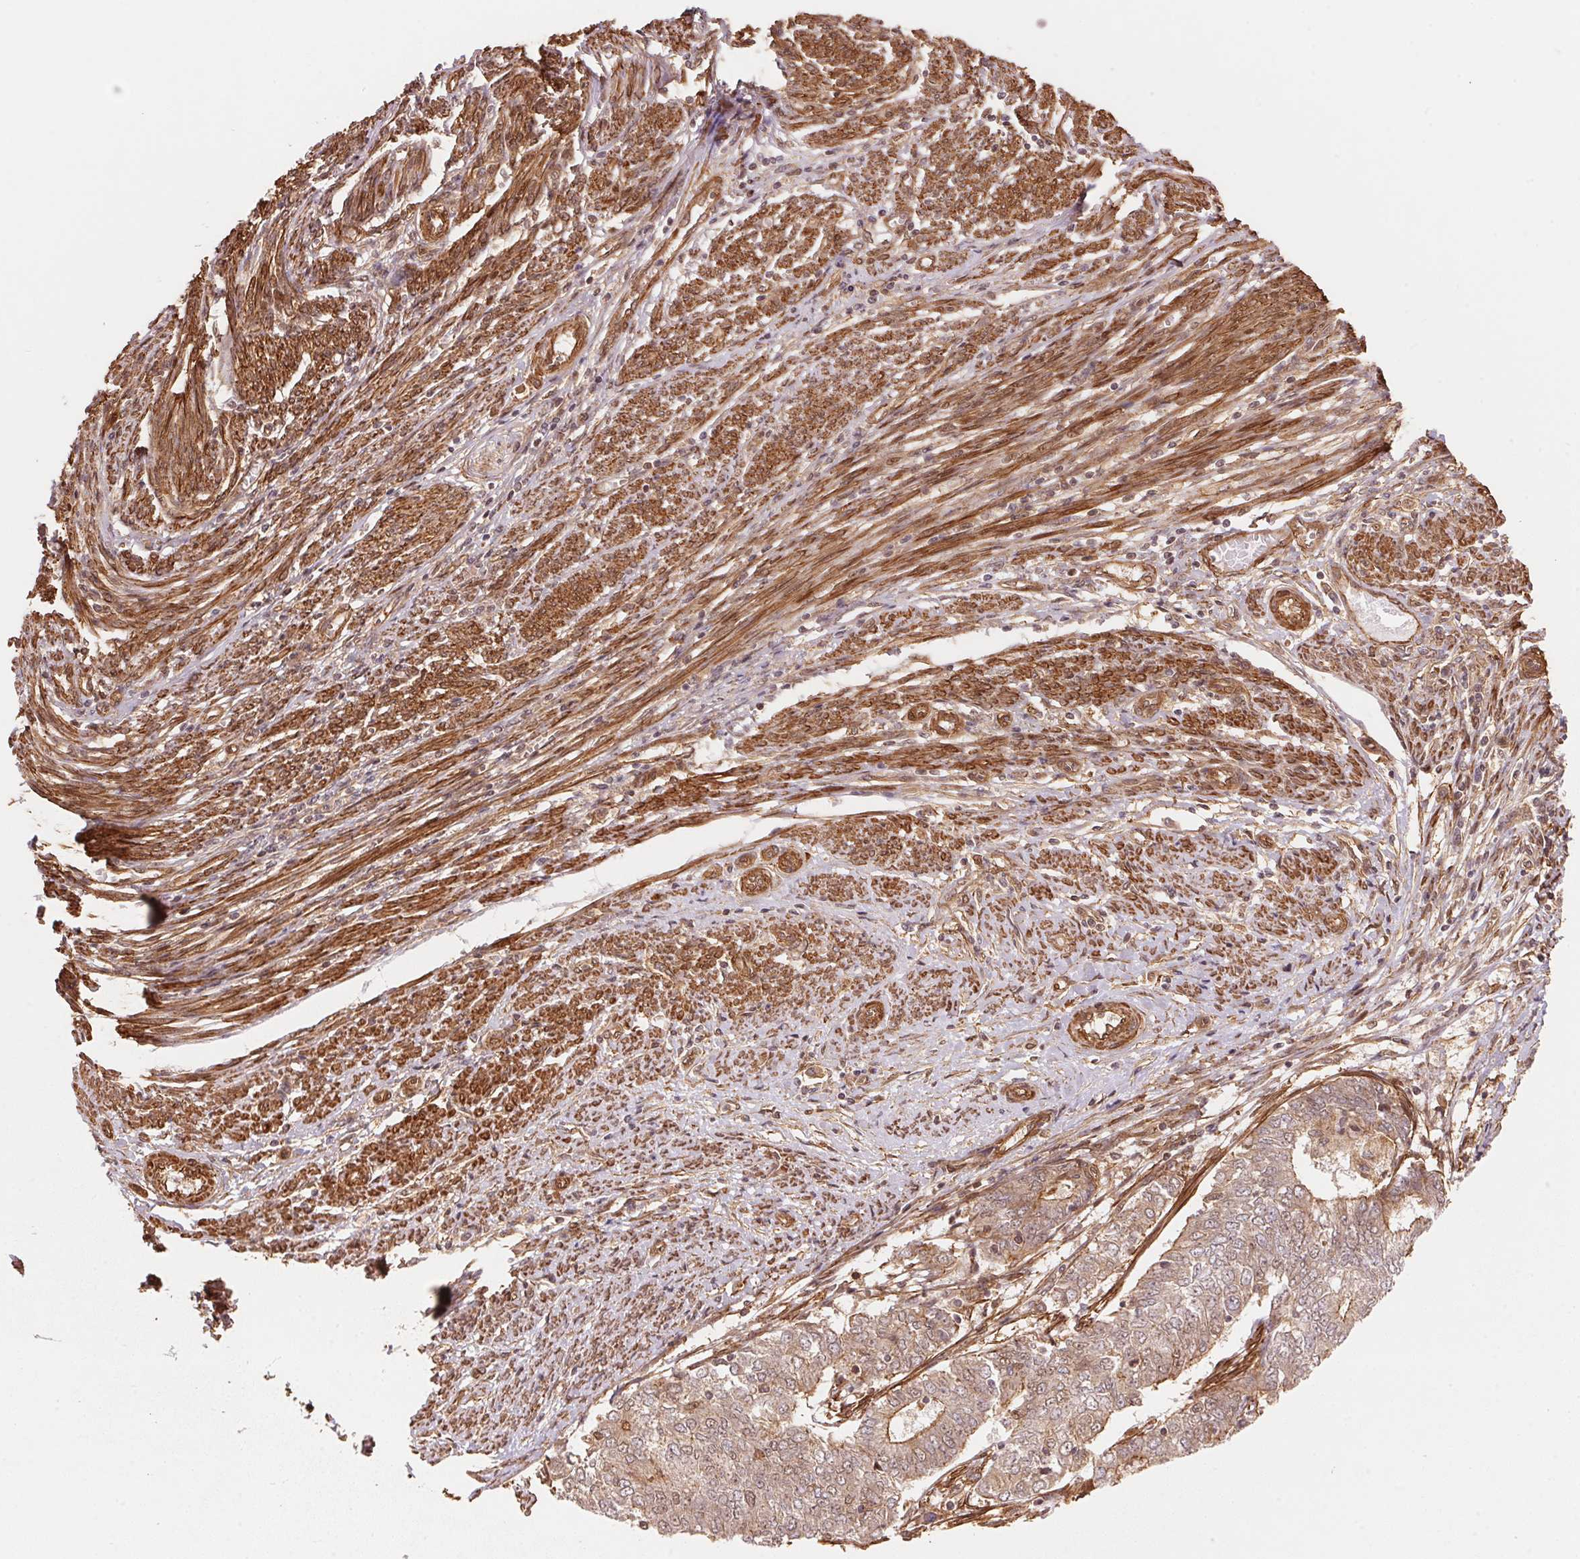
{"staining": {"intensity": "moderate", "quantity": "<25%", "location": "cytoplasmic/membranous,nuclear"}, "tissue": "endometrial cancer", "cell_type": "Tumor cells", "image_type": "cancer", "snomed": [{"axis": "morphology", "description": "Adenocarcinoma, NOS"}, {"axis": "topography", "description": "Endometrium"}], "caption": "Immunohistochemistry (IHC) of adenocarcinoma (endometrial) displays low levels of moderate cytoplasmic/membranous and nuclear expression in about <25% of tumor cells.", "gene": "TNIP2", "patient": {"sex": "female", "age": 62}}